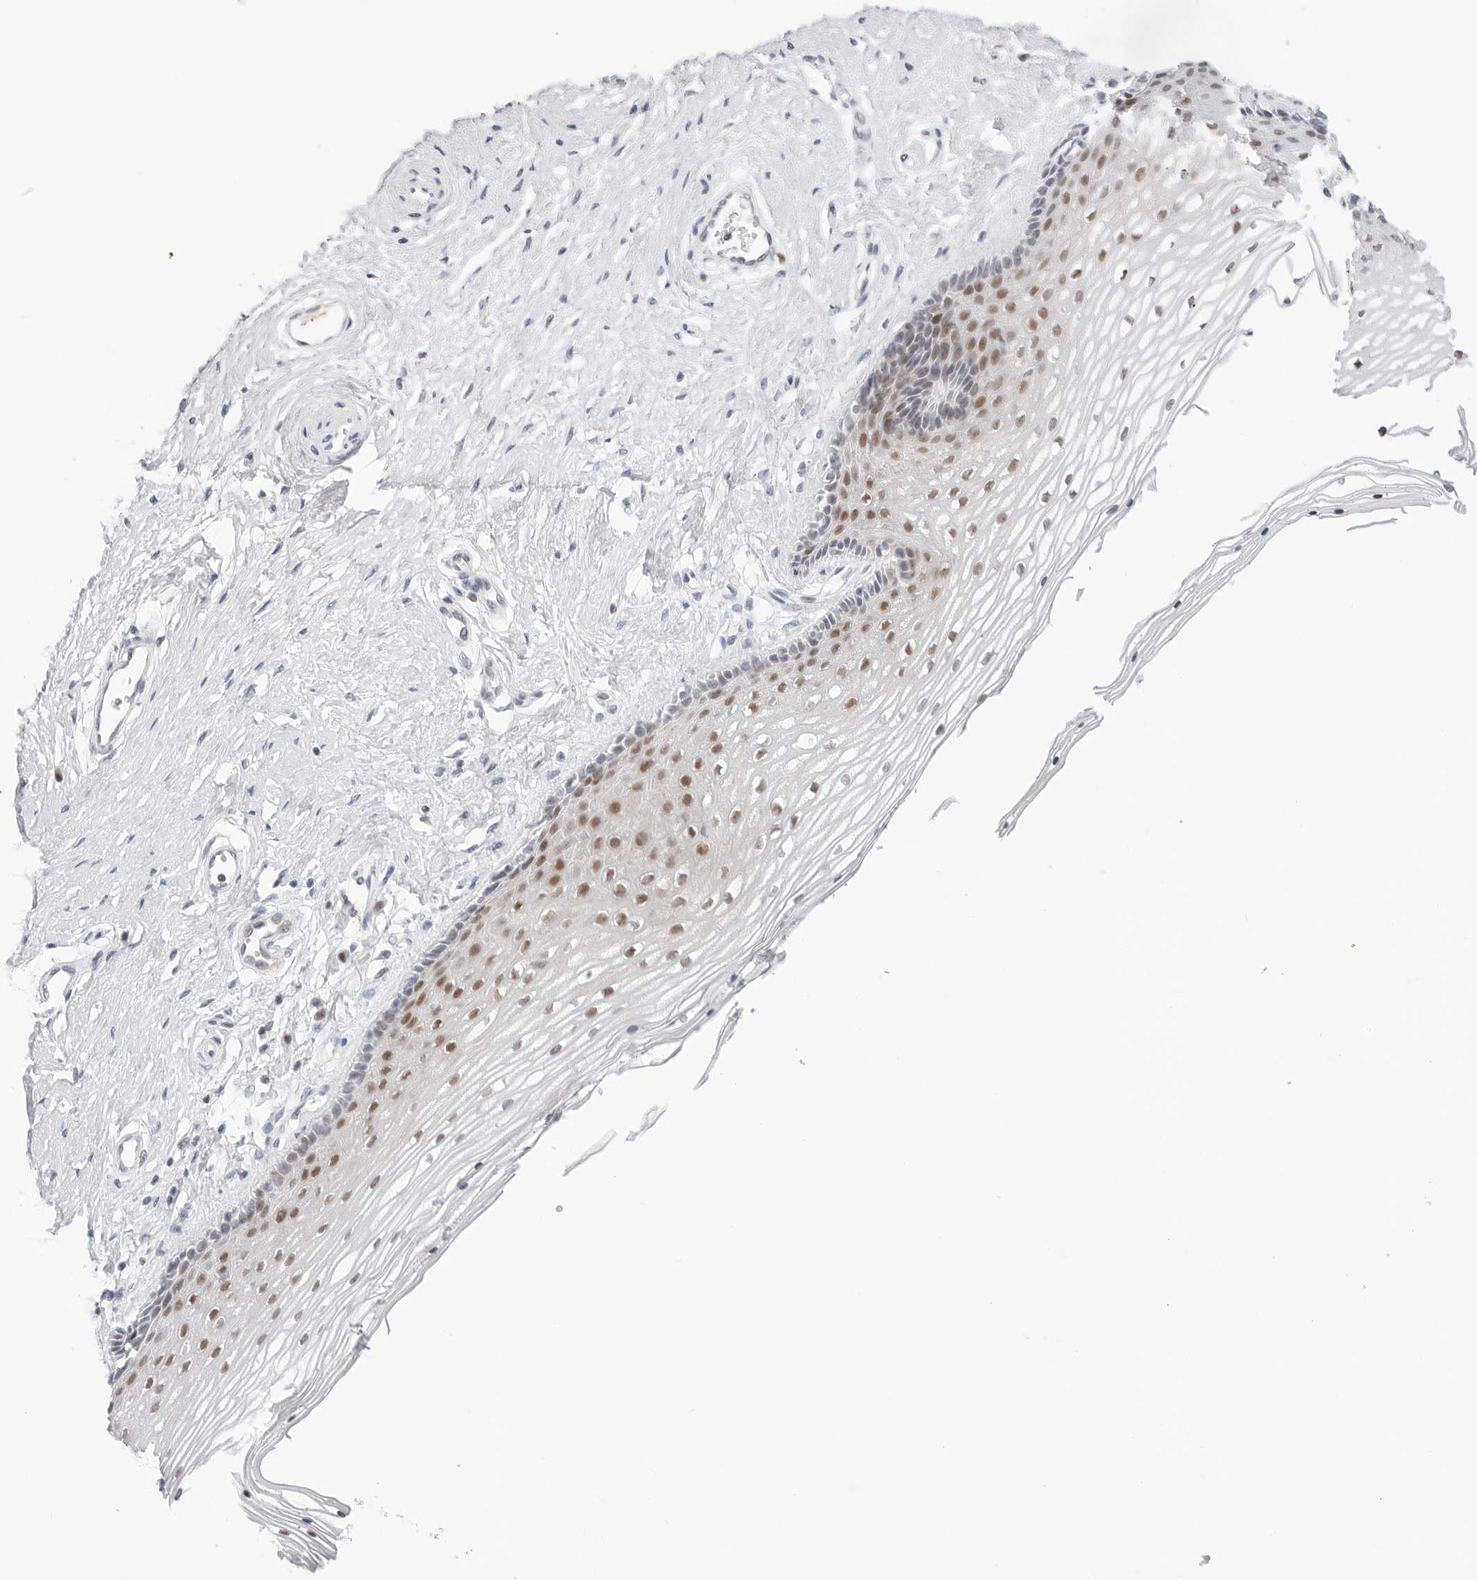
{"staining": {"intensity": "moderate", "quantity": "25%-75%", "location": "nuclear"}, "tissue": "vagina", "cell_type": "Squamous epithelial cells", "image_type": "normal", "snomed": [{"axis": "morphology", "description": "Normal tissue, NOS"}, {"axis": "topography", "description": "Vagina"}], "caption": "Approximately 25%-75% of squamous epithelial cells in unremarkable vagina exhibit moderate nuclear protein staining as visualized by brown immunohistochemical staining.", "gene": "TSEN2", "patient": {"sex": "female", "age": 46}}